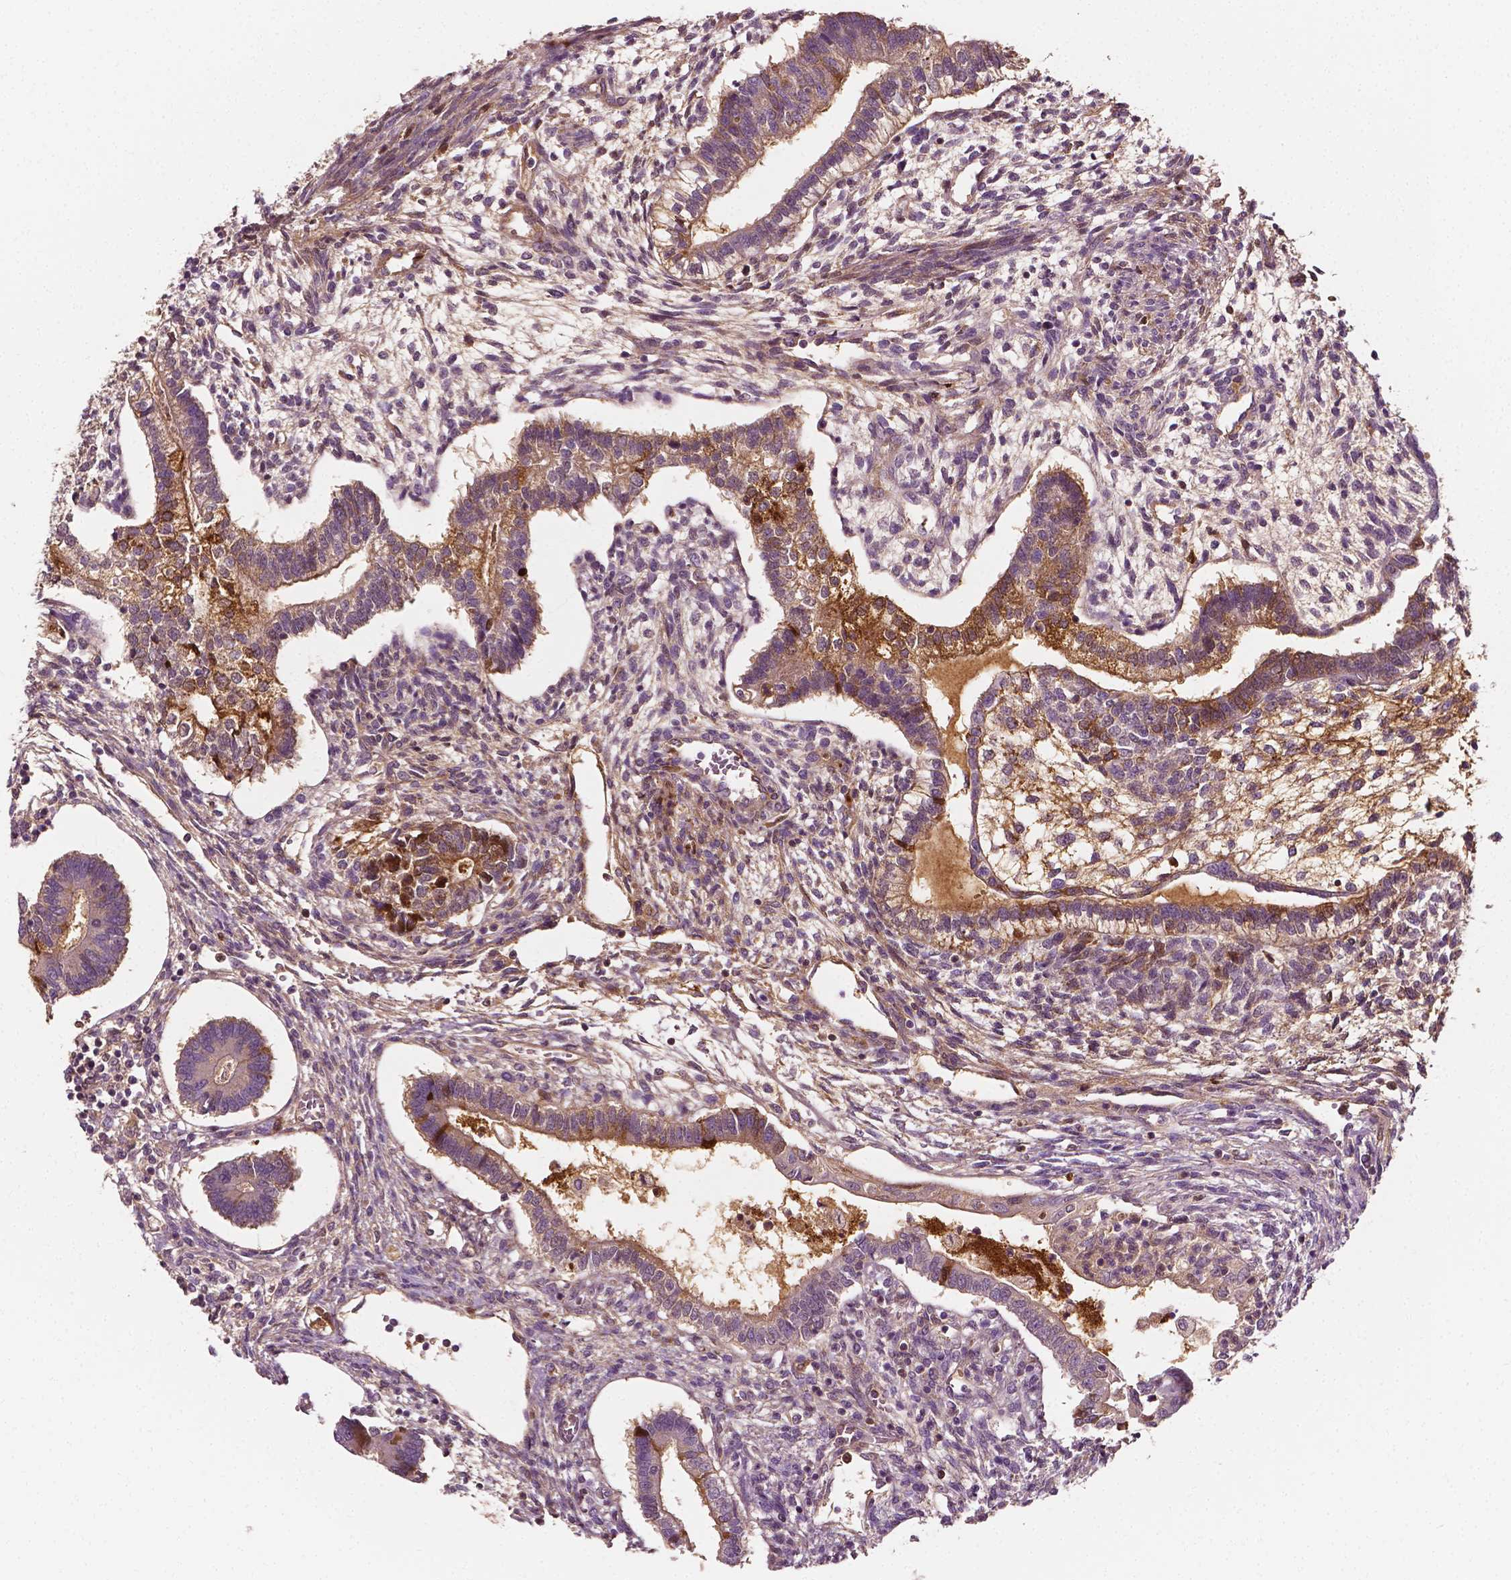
{"staining": {"intensity": "strong", "quantity": "25%-75%", "location": "cytoplasmic/membranous"}, "tissue": "testis cancer", "cell_type": "Tumor cells", "image_type": "cancer", "snomed": [{"axis": "morphology", "description": "Carcinoma, Embryonal, NOS"}, {"axis": "topography", "description": "Testis"}], "caption": "A brown stain highlights strong cytoplasmic/membranous staining of a protein in embryonal carcinoma (testis) tumor cells.", "gene": "APOA4", "patient": {"sex": "male", "age": 37}}